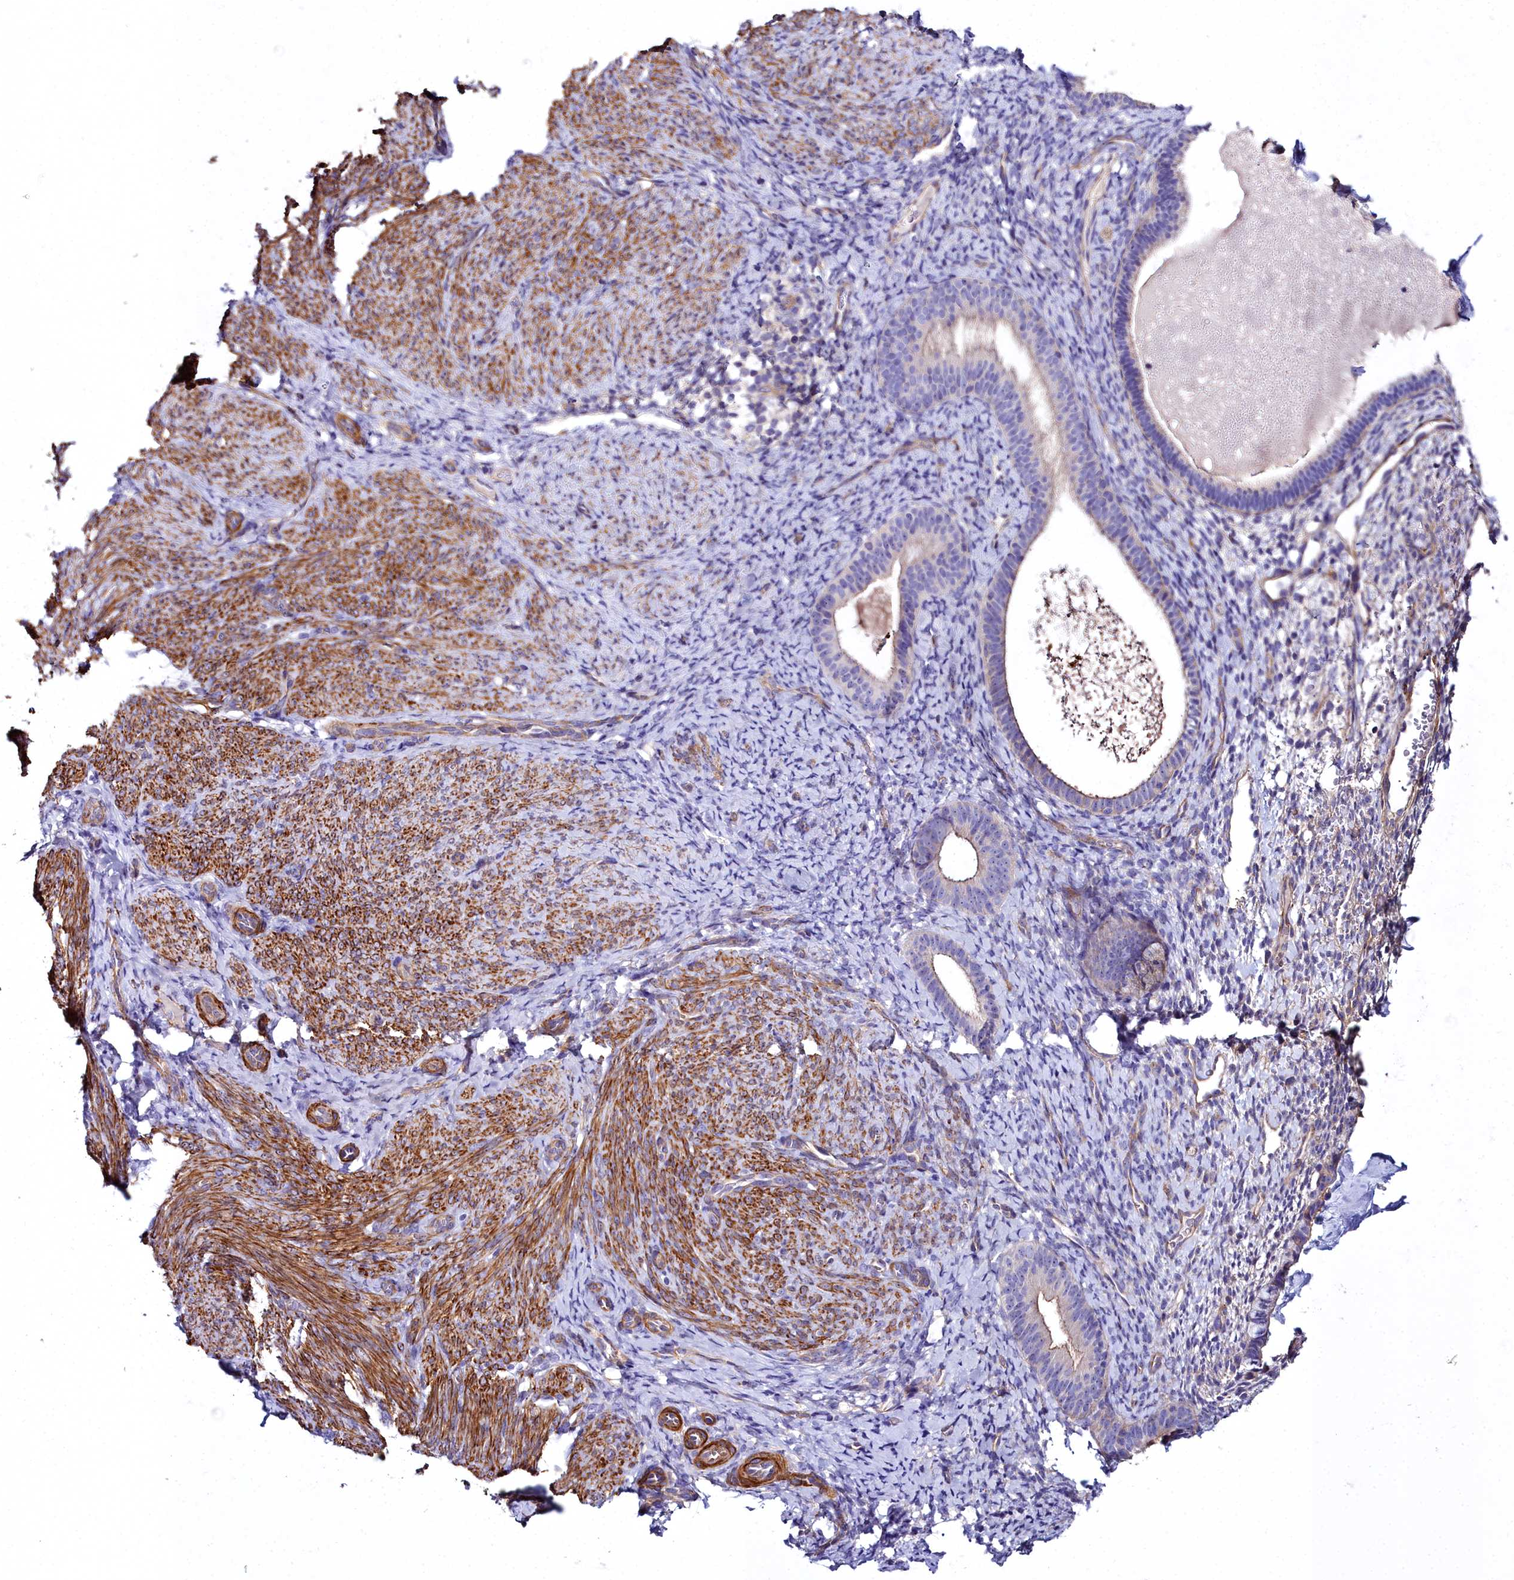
{"staining": {"intensity": "negative", "quantity": "none", "location": "none"}, "tissue": "endometrium", "cell_type": "Cells in endometrial stroma", "image_type": "normal", "snomed": [{"axis": "morphology", "description": "Normal tissue, NOS"}, {"axis": "topography", "description": "Endometrium"}], "caption": "A high-resolution photomicrograph shows immunohistochemistry (IHC) staining of normal endometrium, which demonstrates no significant staining in cells in endometrial stroma. (DAB (3,3'-diaminobenzidine) immunohistochemistry, high magnification).", "gene": "FADS3", "patient": {"sex": "female", "age": 65}}